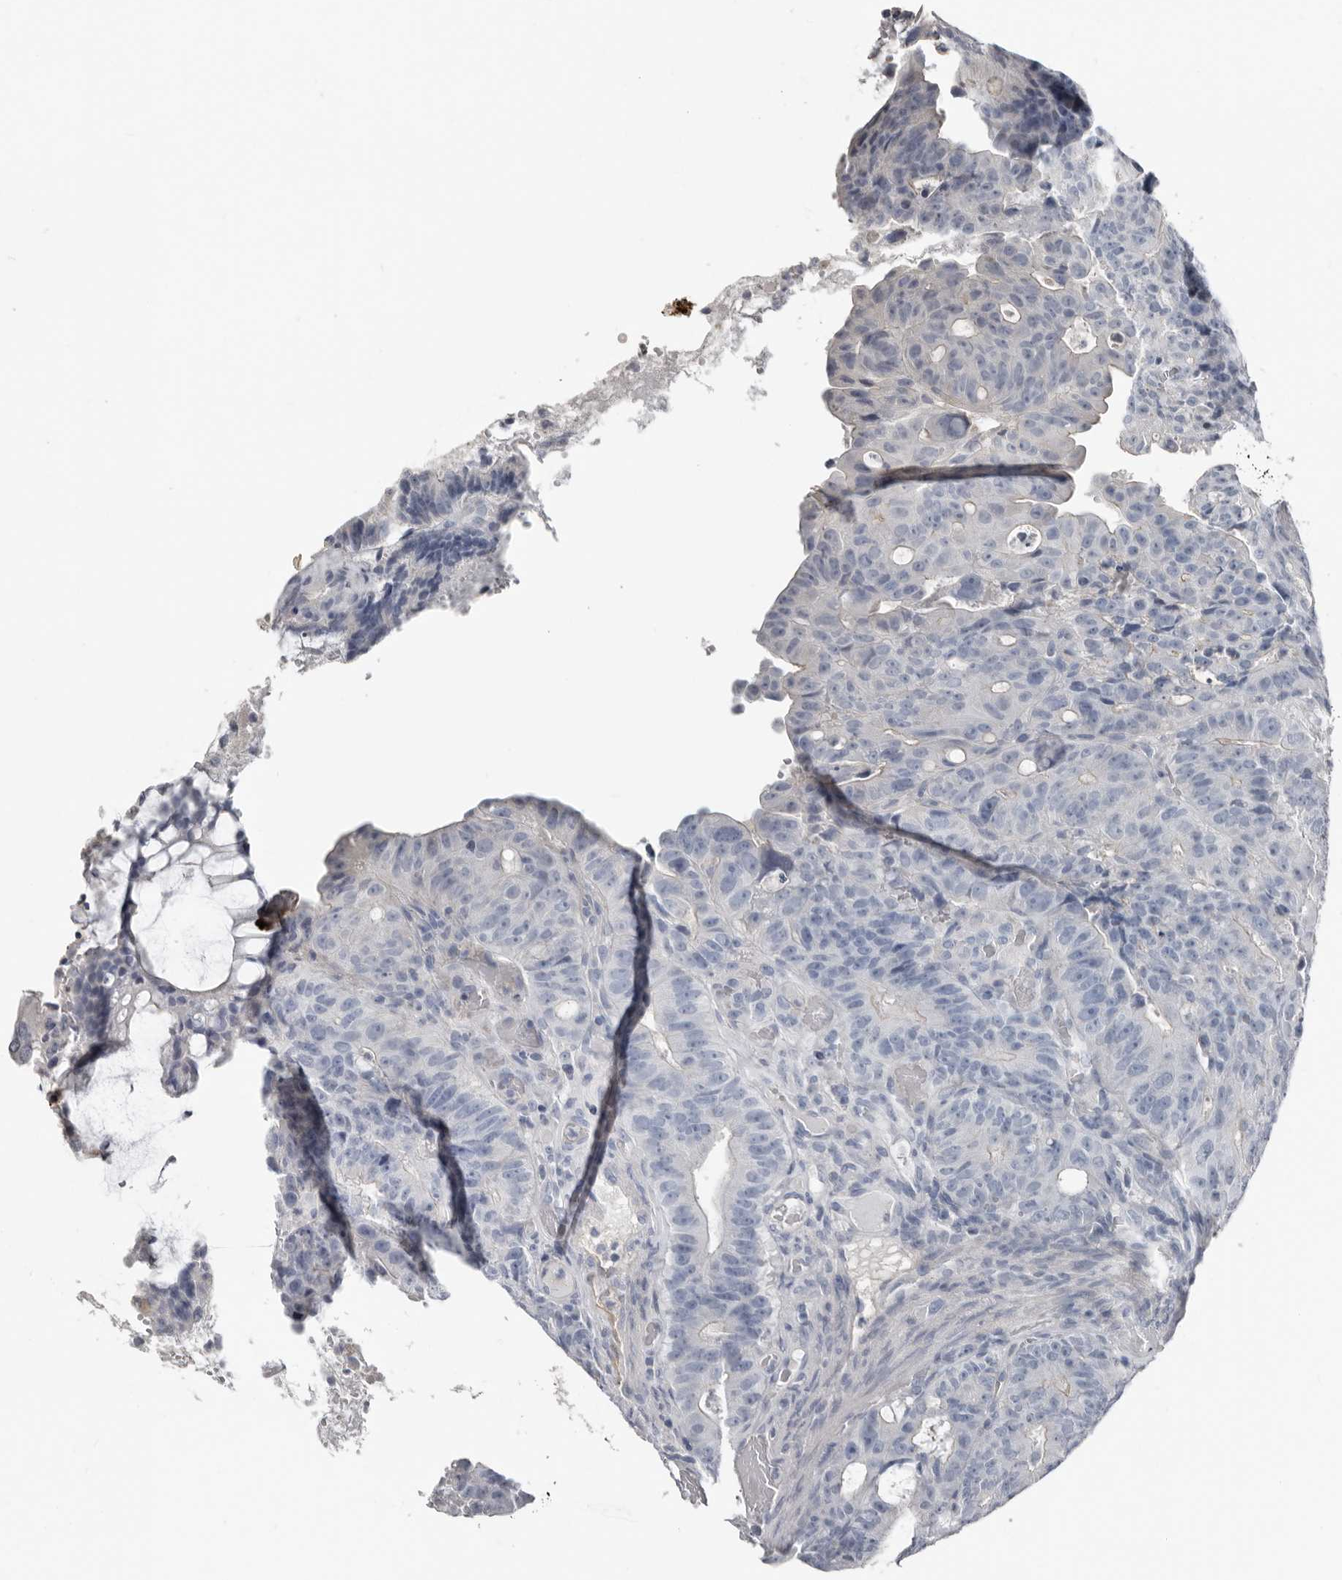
{"staining": {"intensity": "negative", "quantity": "none", "location": "none"}, "tissue": "colorectal cancer", "cell_type": "Tumor cells", "image_type": "cancer", "snomed": [{"axis": "morphology", "description": "Adenocarcinoma, NOS"}, {"axis": "topography", "description": "Colon"}], "caption": "Histopathology image shows no protein positivity in tumor cells of colorectal adenocarcinoma tissue.", "gene": "FABP7", "patient": {"sex": "male", "age": 87}}